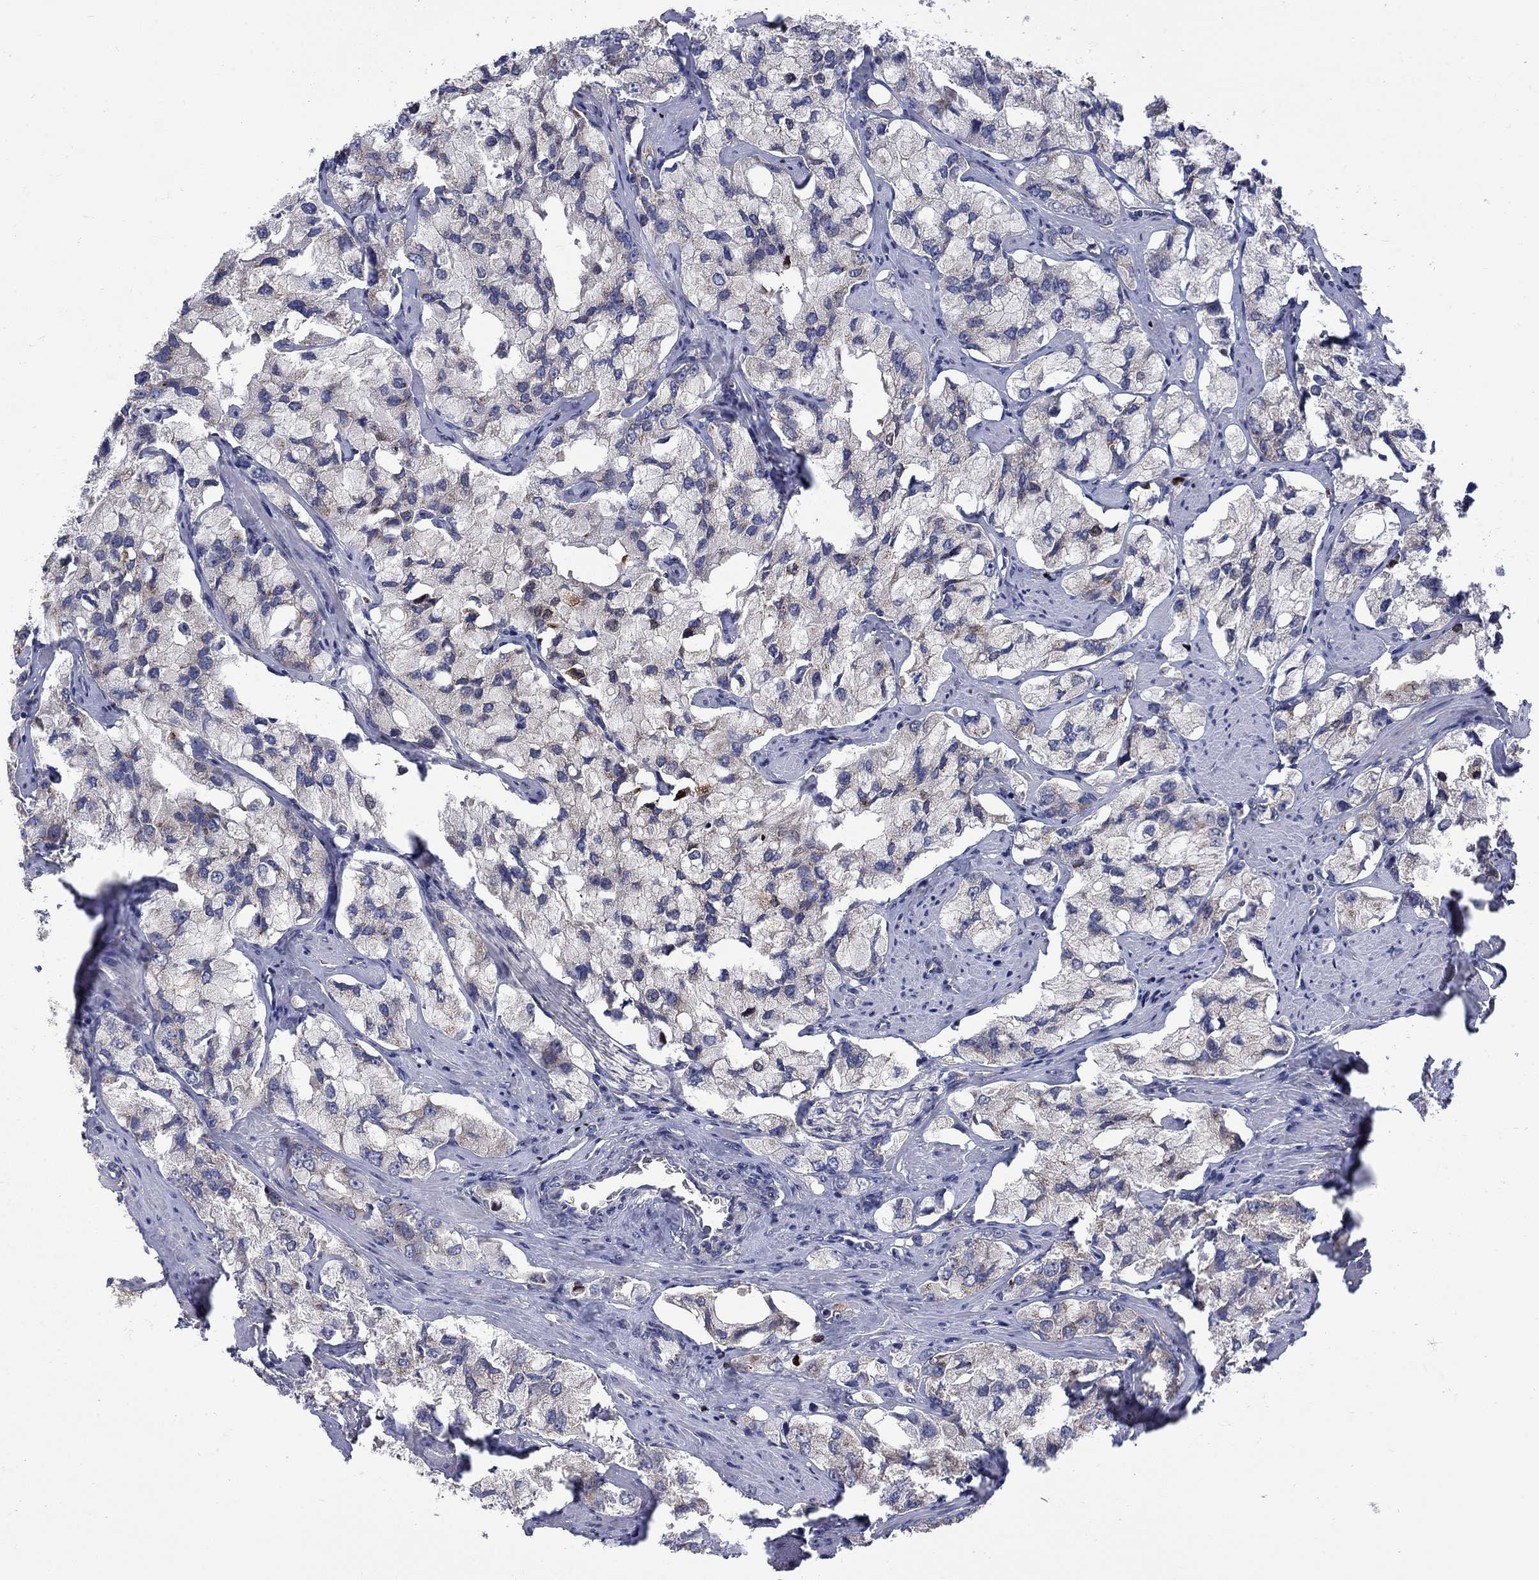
{"staining": {"intensity": "moderate", "quantity": "<25%", "location": "cytoplasmic/membranous"}, "tissue": "prostate cancer", "cell_type": "Tumor cells", "image_type": "cancer", "snomed": [{"axis": "morphology", "description": "Adenocarcinoma, NOS"}, {"axis": "topography", "description": "Prostate and seminal vesicle, NOS"}, {"axis": "topography", "description": "Prostate"}], "caption": "Immunohistochemistry (IHC) of human prostate cancer shows low levels of moderate cytoplasmic/membranous staining in about <25% of tumor cells.", "gene": "SH2B1", "patient": {"sex": "male", "age": 64}}